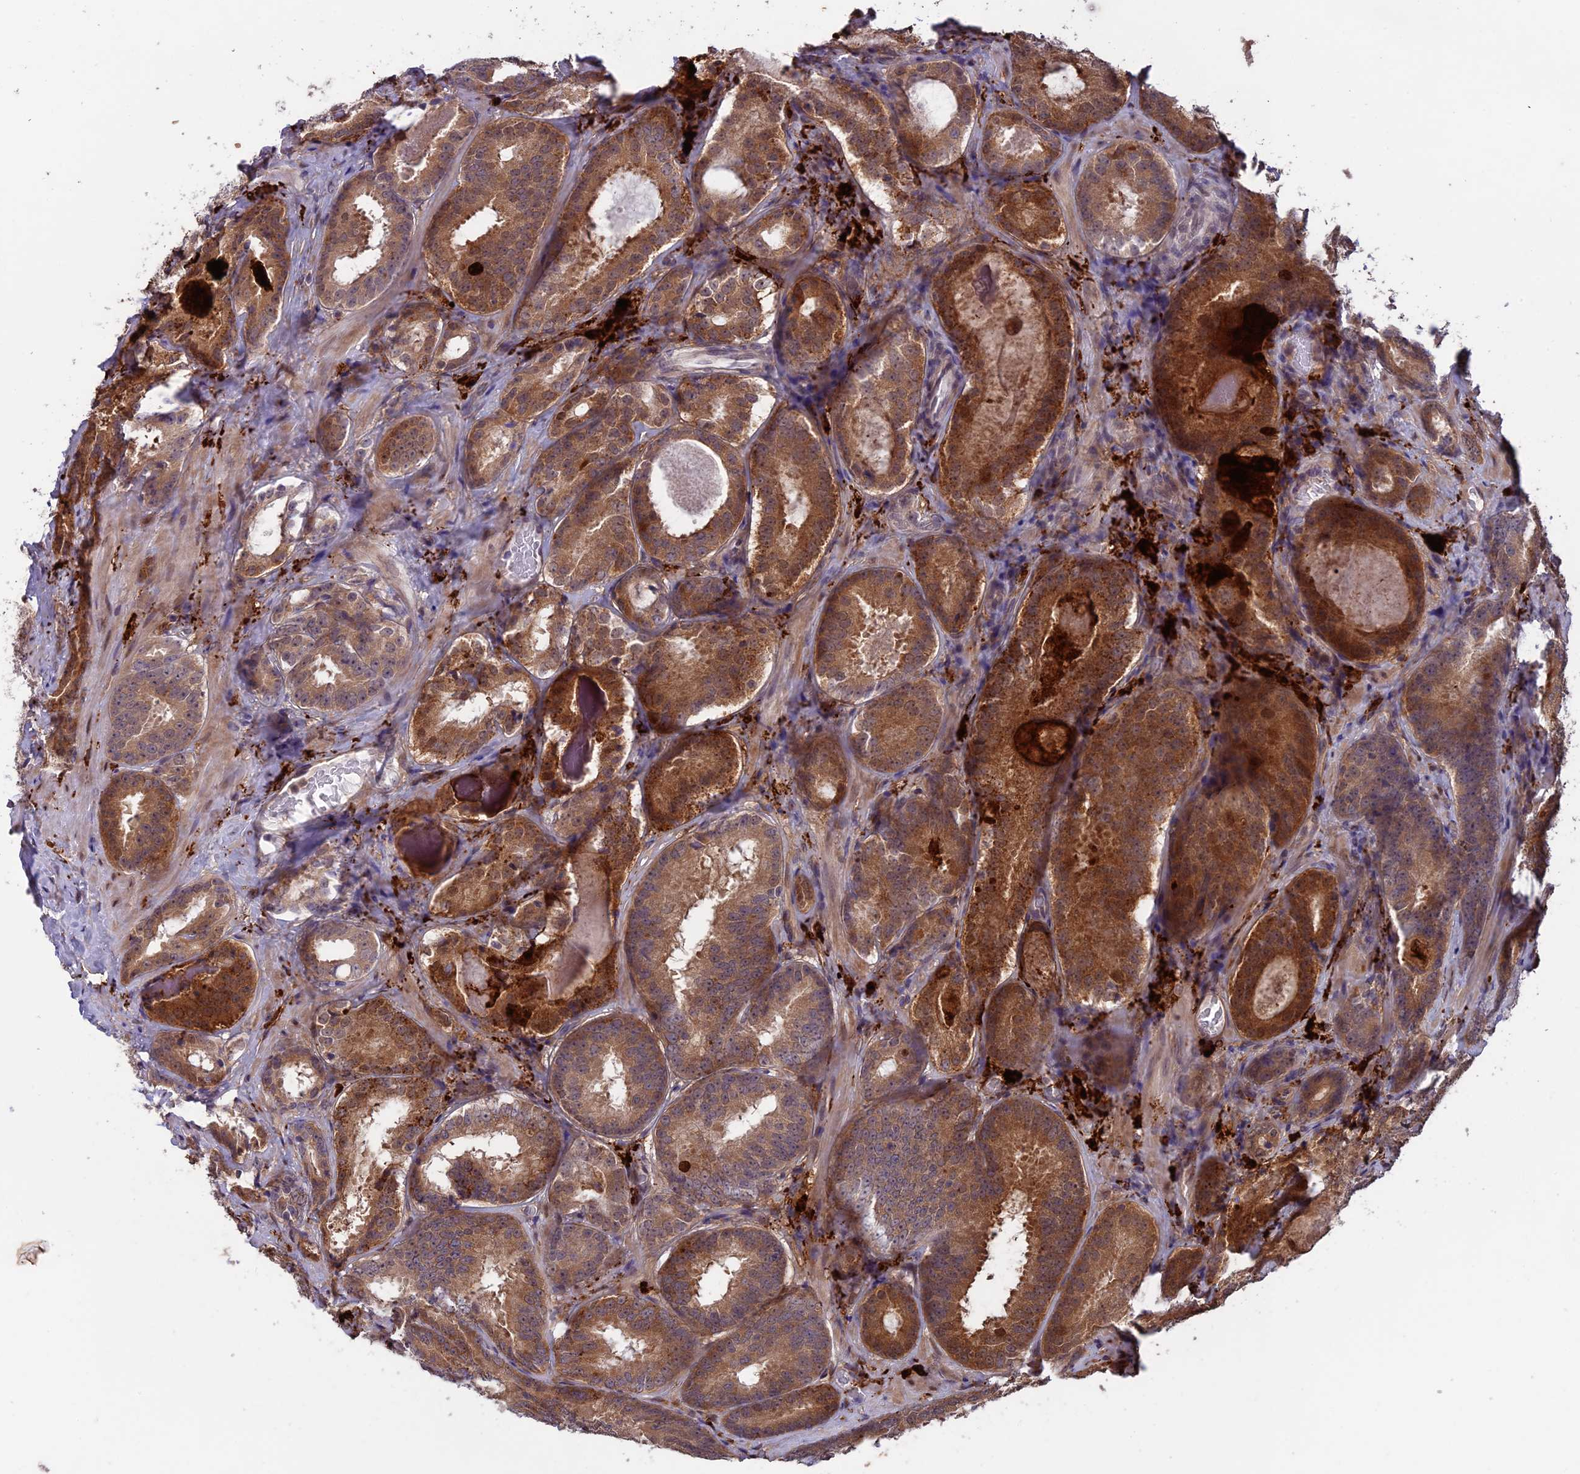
{"staining": {"intensity": "strong", "quantity": "25%-75%", "location": "cytoplasmic/membranous"}, "tissue": "prostate cancer", "cell_type": "Tumor cells", "image_type": "cancer", "snomed": [{"axis": "morphology", "description": "Adenocarcinoma, High grade"}, {"axis": "topography", "description": "Prostate"}], "caption": "Prostate cancer (high-grade adenocarcinoma) stained with immunohistochemistry (IHC) exhibits strong cytoplasmic/membranous expression in about 25%-75% of tumor cells.", "gene": "MAST2", "patient": {"sex": "male", "age": 57}}